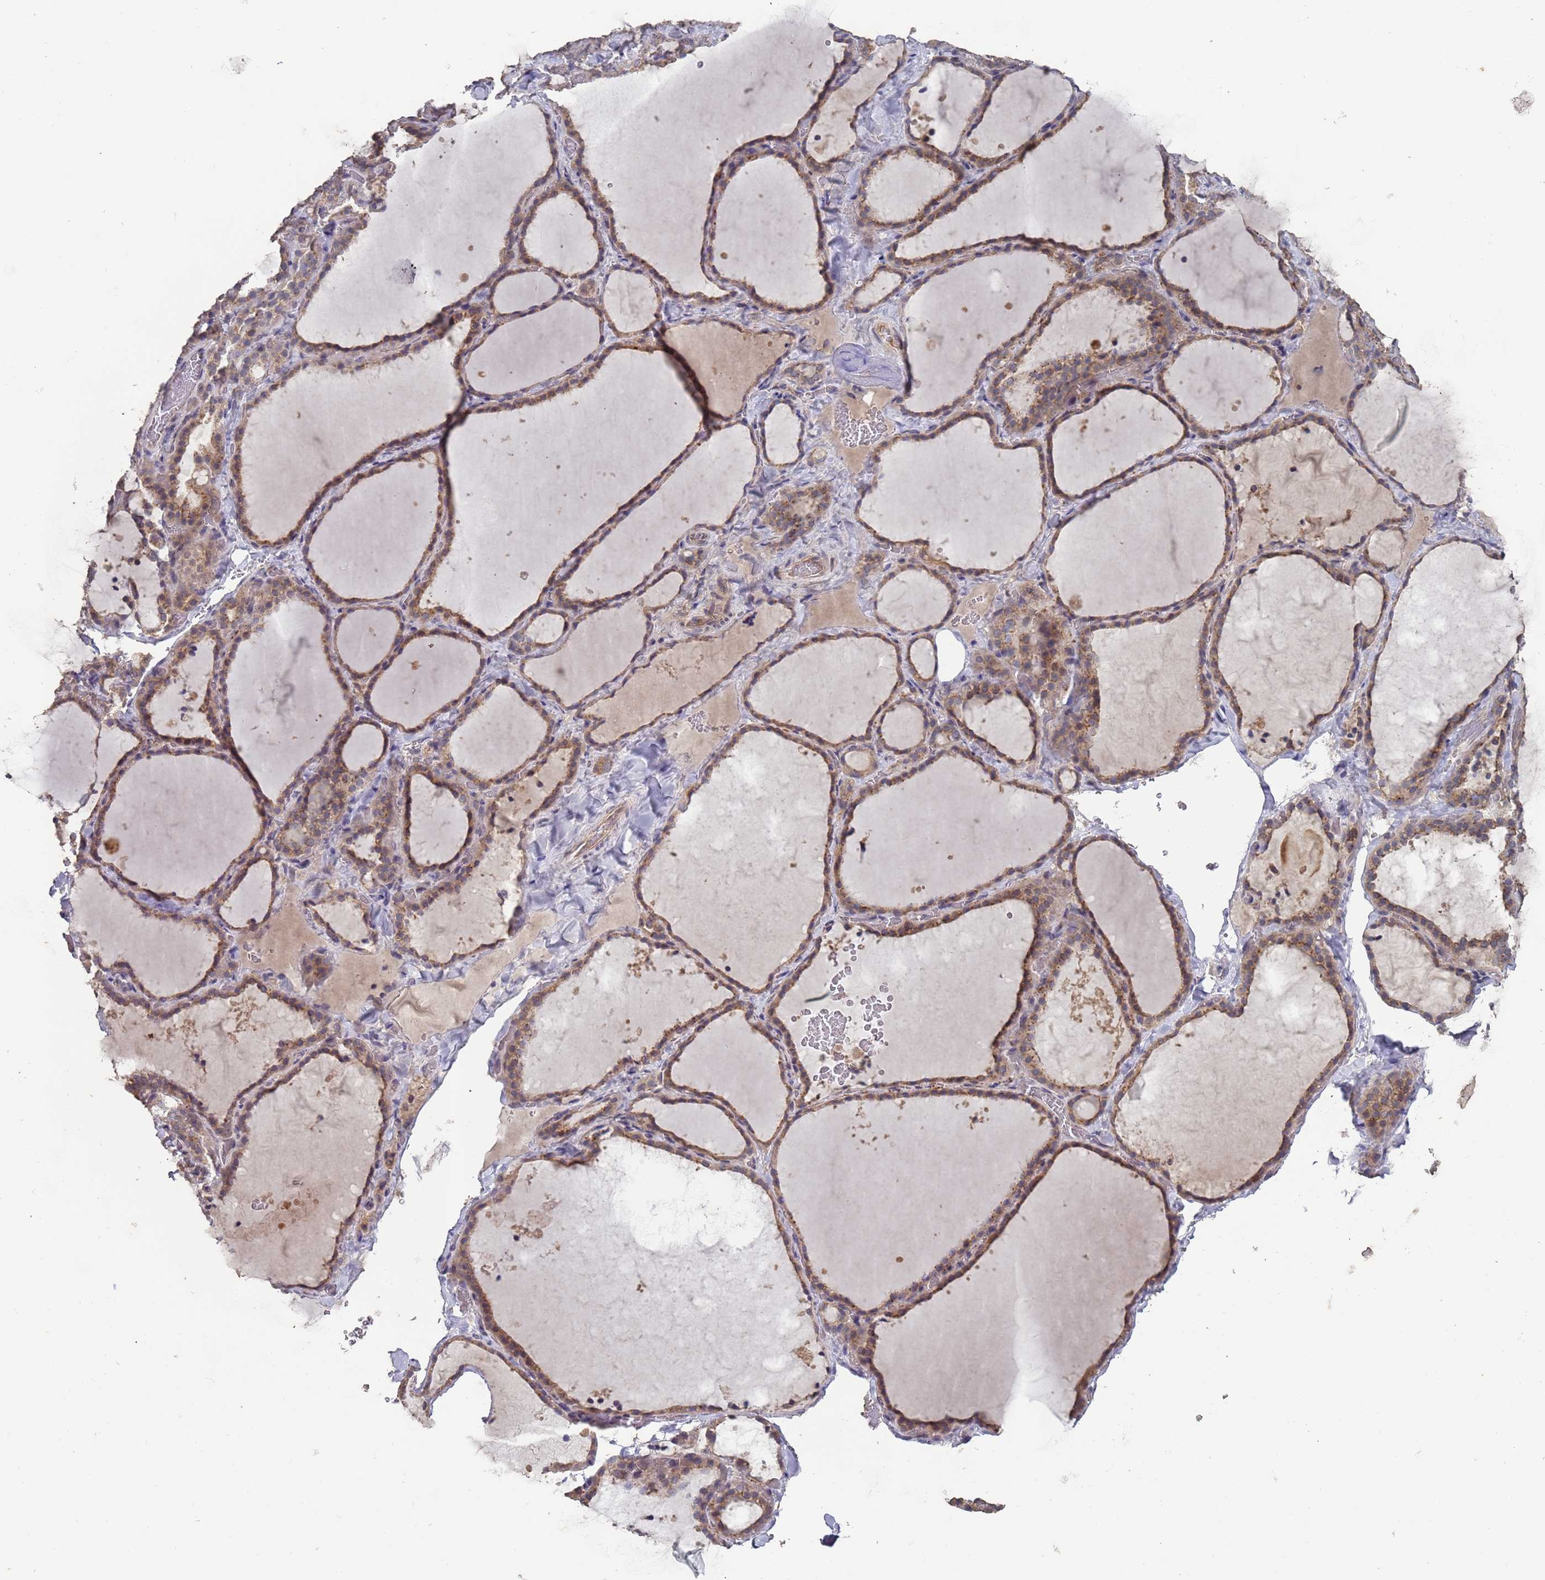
{"staining": {"intensity": "moderate", "quantity": "25%-75%", "location": "cytoplasmic/membranous,nuclear"}, "tissue": "thyroid gland", "cell_type": "Glandular cells", "image_type": "normal", "snomed": [{"axis": "morphology", "description": "Normal tissue, NOS"}, {"axis": "topography", "description": "Thyroid gland"}], "caption": "A micrograph of thyroid gland stained for a protein shows moderate cytoplasmic/membranous,nuclear brown staining in glandular cells. (DAB = brown stain, brightfield microscopy at high magnification).", "gene": "FRAT1", "patient": {"sex": "female", "age": 22}}